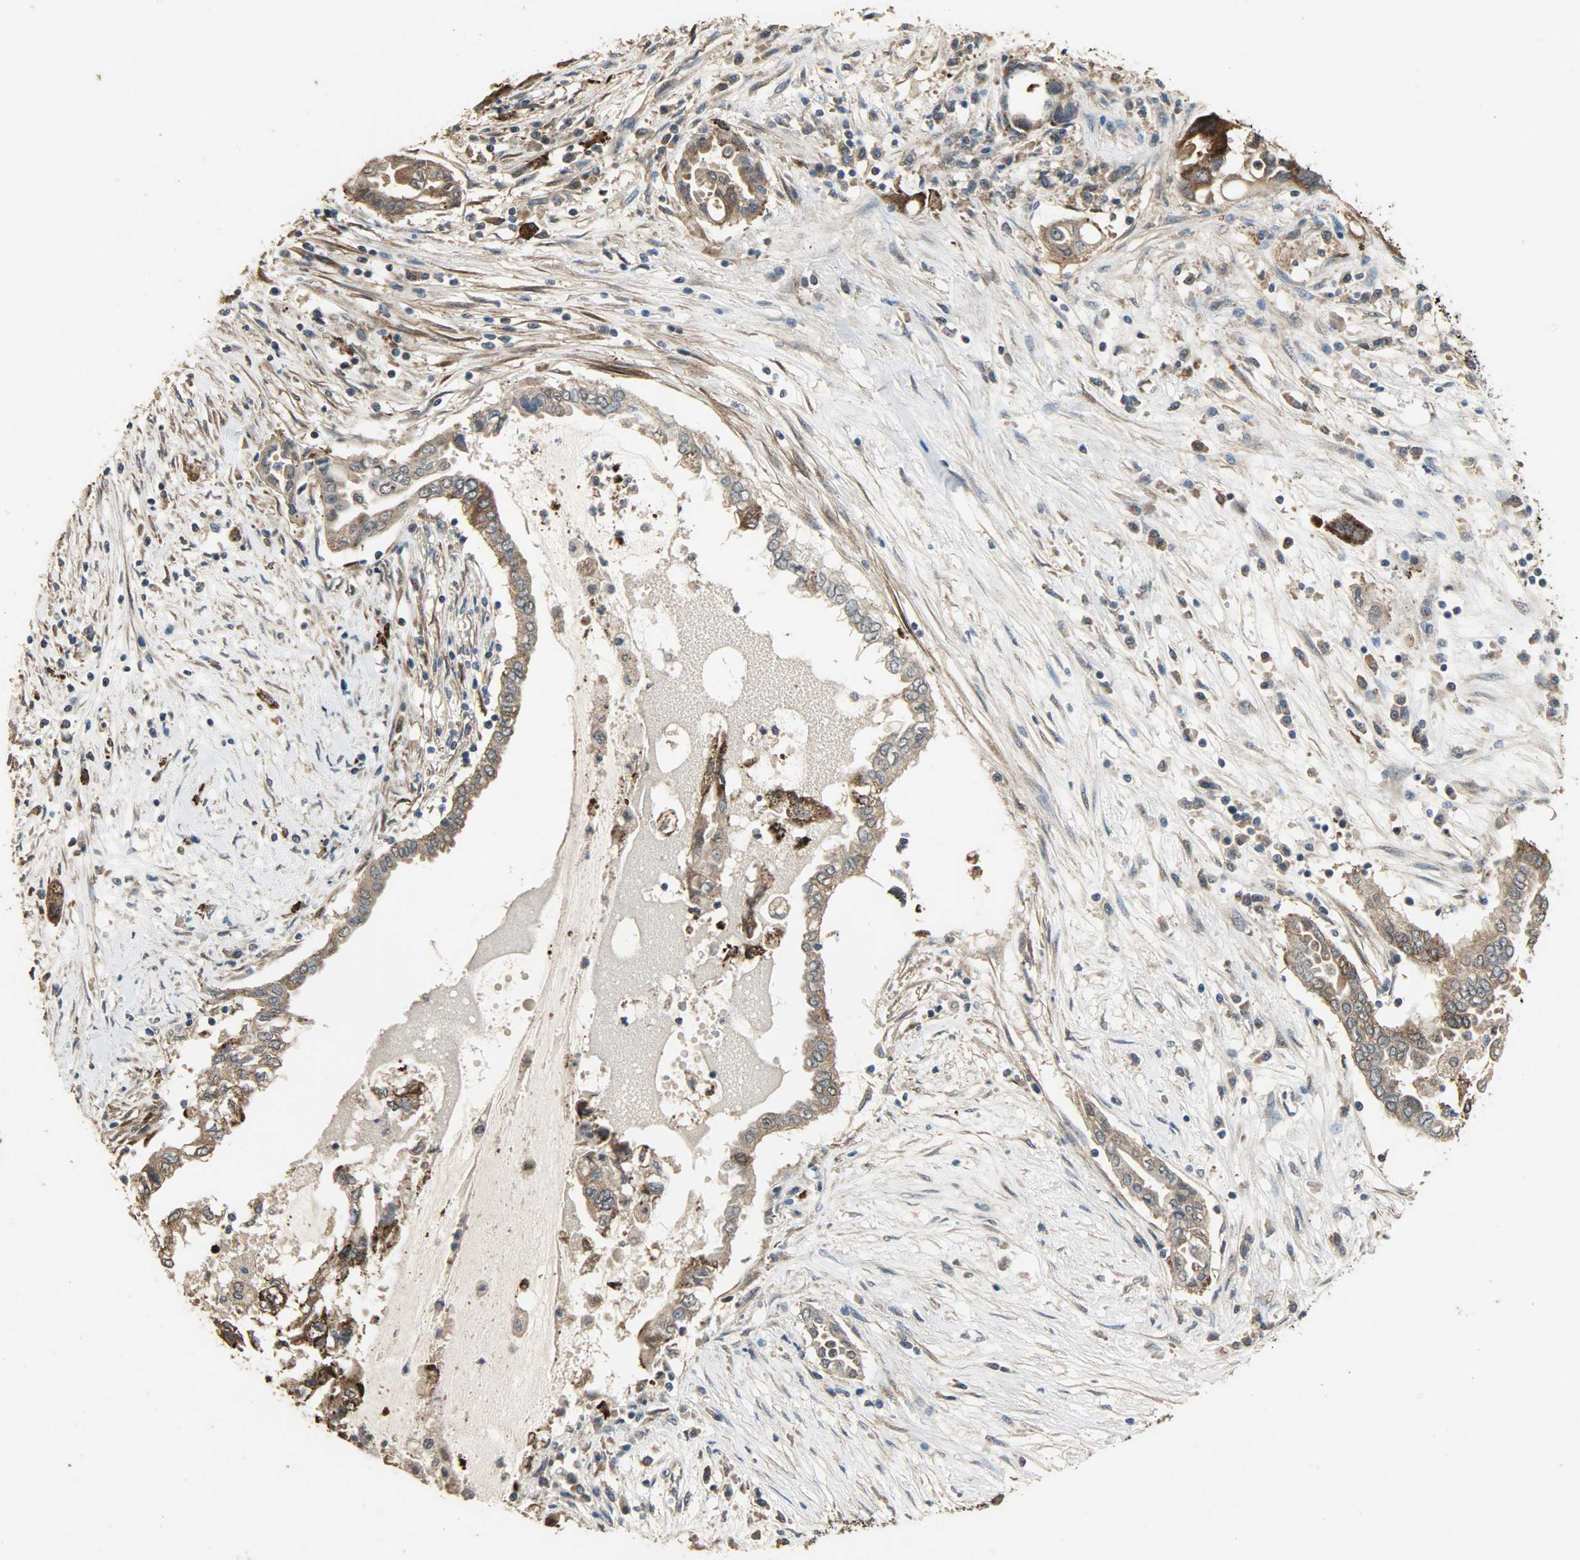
{"staining": {"intensity": "moderate", "quantity": ">75%", "location": "cytoplasmic/membranous"}, "tissue": "pancreatic cancer", "cell_type": "Tumor cells", "image_type": "cancer", "snomed": [{"axis": "morphology", "description": "Adenocarcinoma, NOS"}, {"axis": "topography", "description": "Pancreas"}], "caption": "The image displays staining of pancreatic adenocarcinoma, revealing moderate cytoplasmic/membranous protein staining (brown color) within tumor cells. (DAB (3,3'-diaminobenzidine) IHC with brightfield microscopy, high magnification).", "gene": "CDKN2C", "patient": {"sex": "female", "age": 57}}